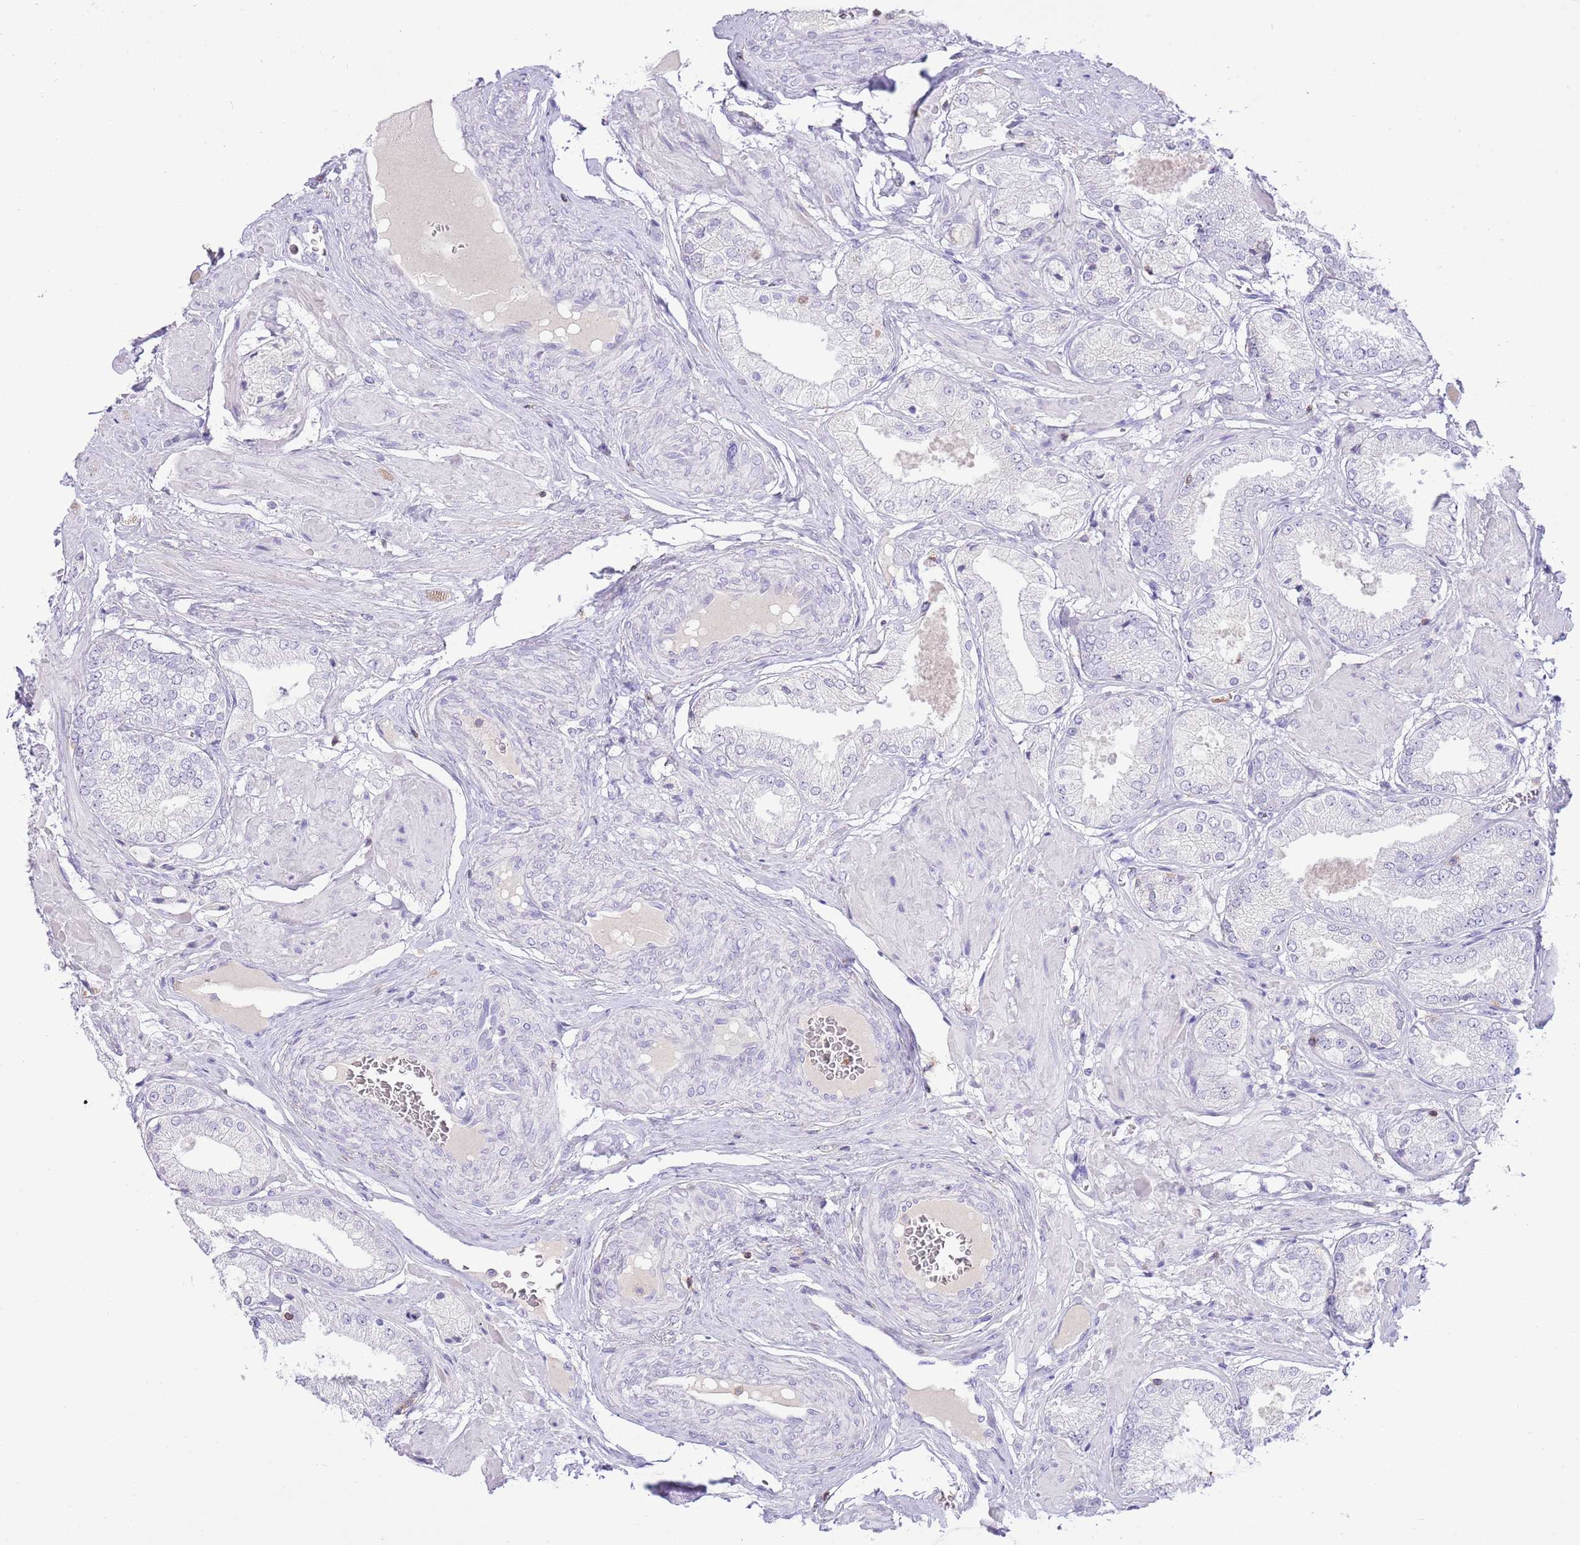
{"staining": {"intensity": "negative", "quantity": "none", "location": "none"}, "tissue": "prostate cancer", "cell_type": "Tumor cells", "image_type": "cancer", "snomed": [{"axis": "morphology", "description": "Adenocarcinoma, High grade"}, {"axis": "topography", "description": "Prostate and seminal vesicle, NOS"}], "caption": "Prostate cancer (adenocarcinoma (high-grade)) was stained to show a protein in brown. There is no significant expression in tumor cells.", "gene": "OR4Q3", "patient": {"sex": "male", "age": 64}}